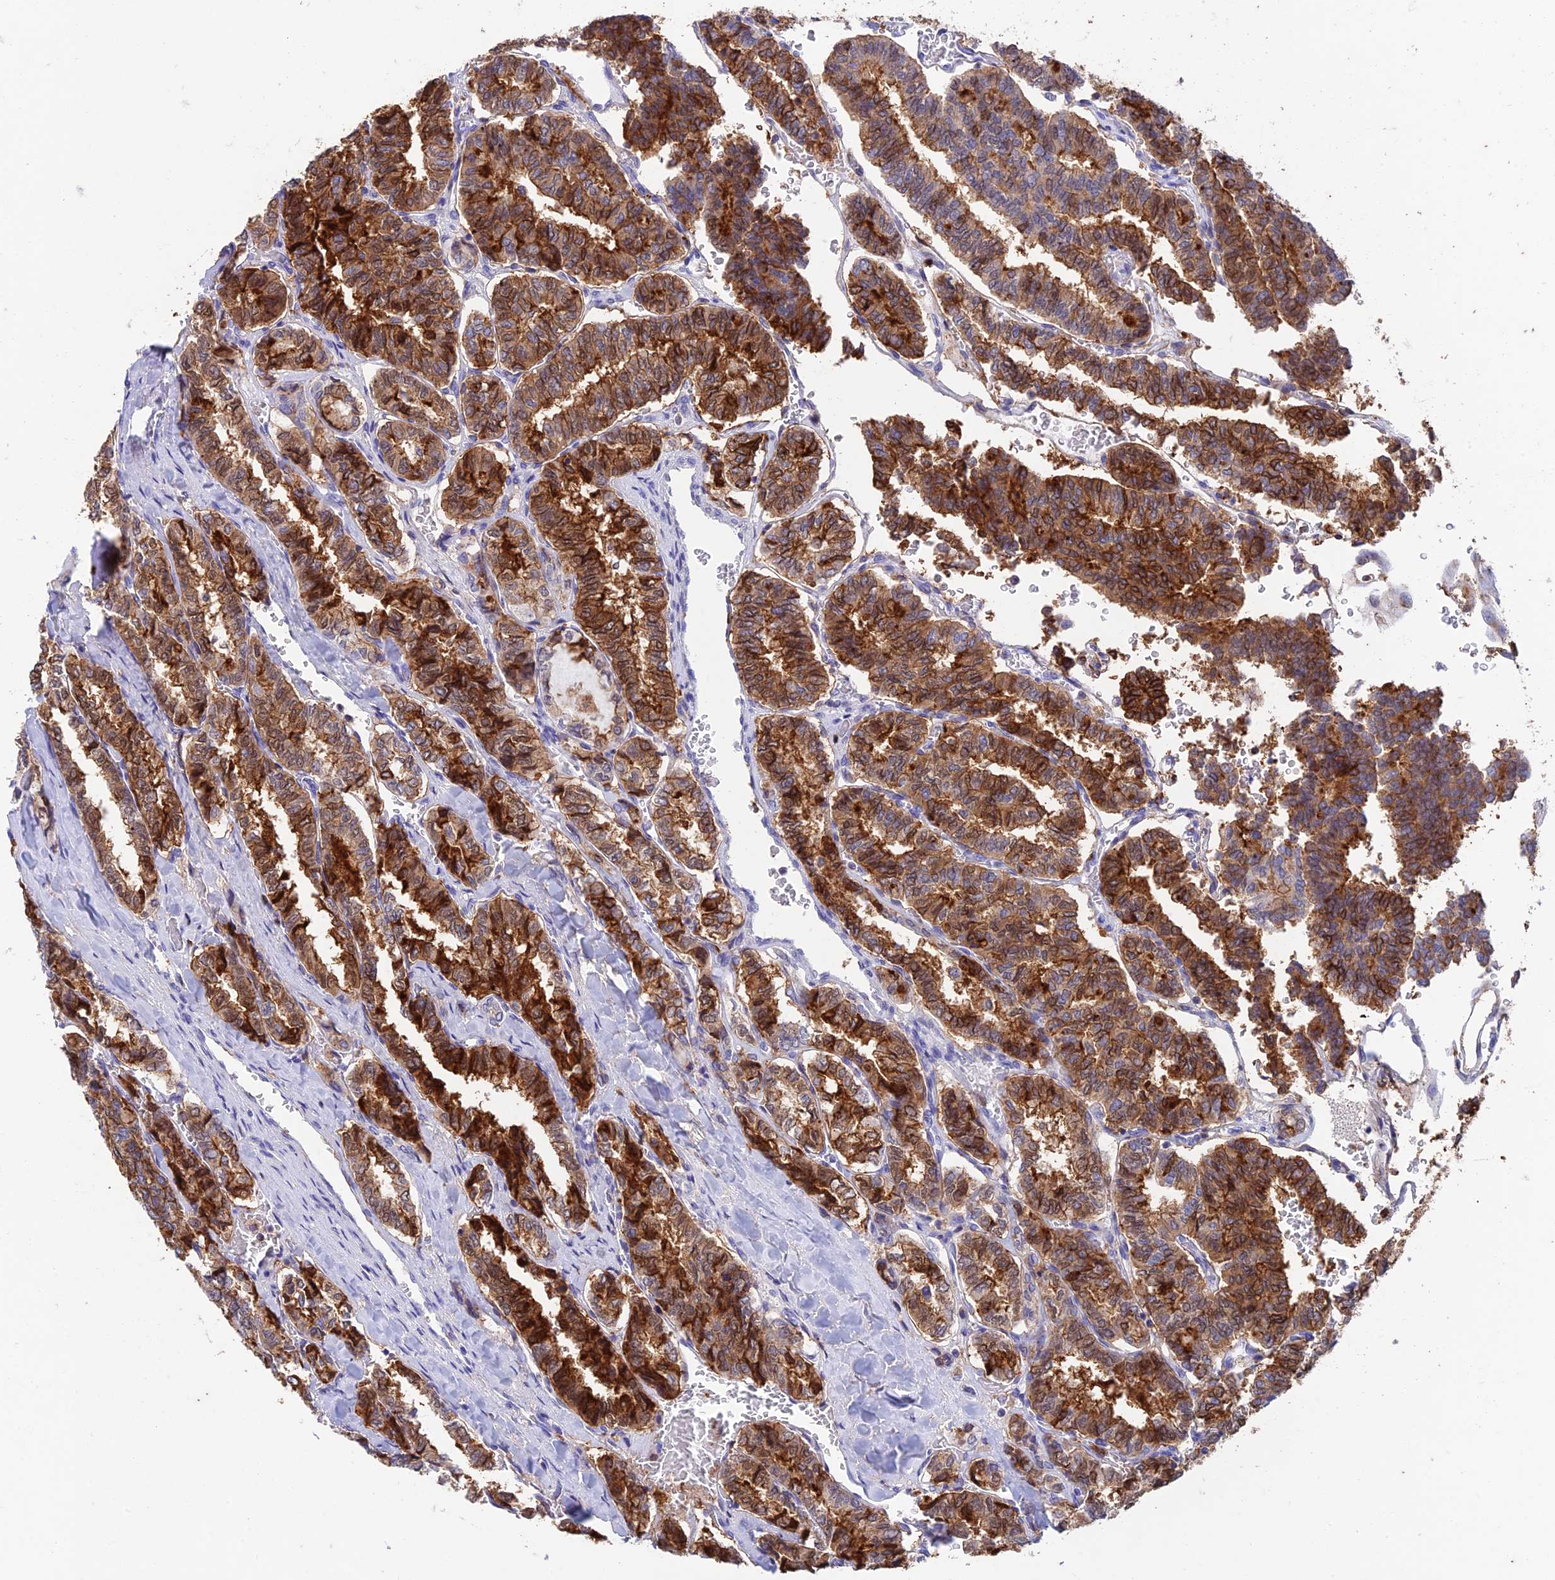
{"staining": {"intensity": "strong", "quantity": "25%-75%", "location": "cytoplasmic/membranous"}, "tissue": "thyroid cancer", "cell_type": "Tumor cells", "image_type": "cancer", "snomed": [{"axis": "morphology", "description": "Papillary adenocarcinoma, NOS"}, {"axis": "topography", "description": "Thyroid gland"}], "caption": "Immunohistochemistry (IHC) micrograph of human thyroid papillary adenocarcinoma stained for a protein (brown), which shows high levels of strong cytoplasmic/membranous expression in approximately 25%-75% of tumor cells.", "gene": "FGF7", "patient": {"sex": "female", "age": 35}}